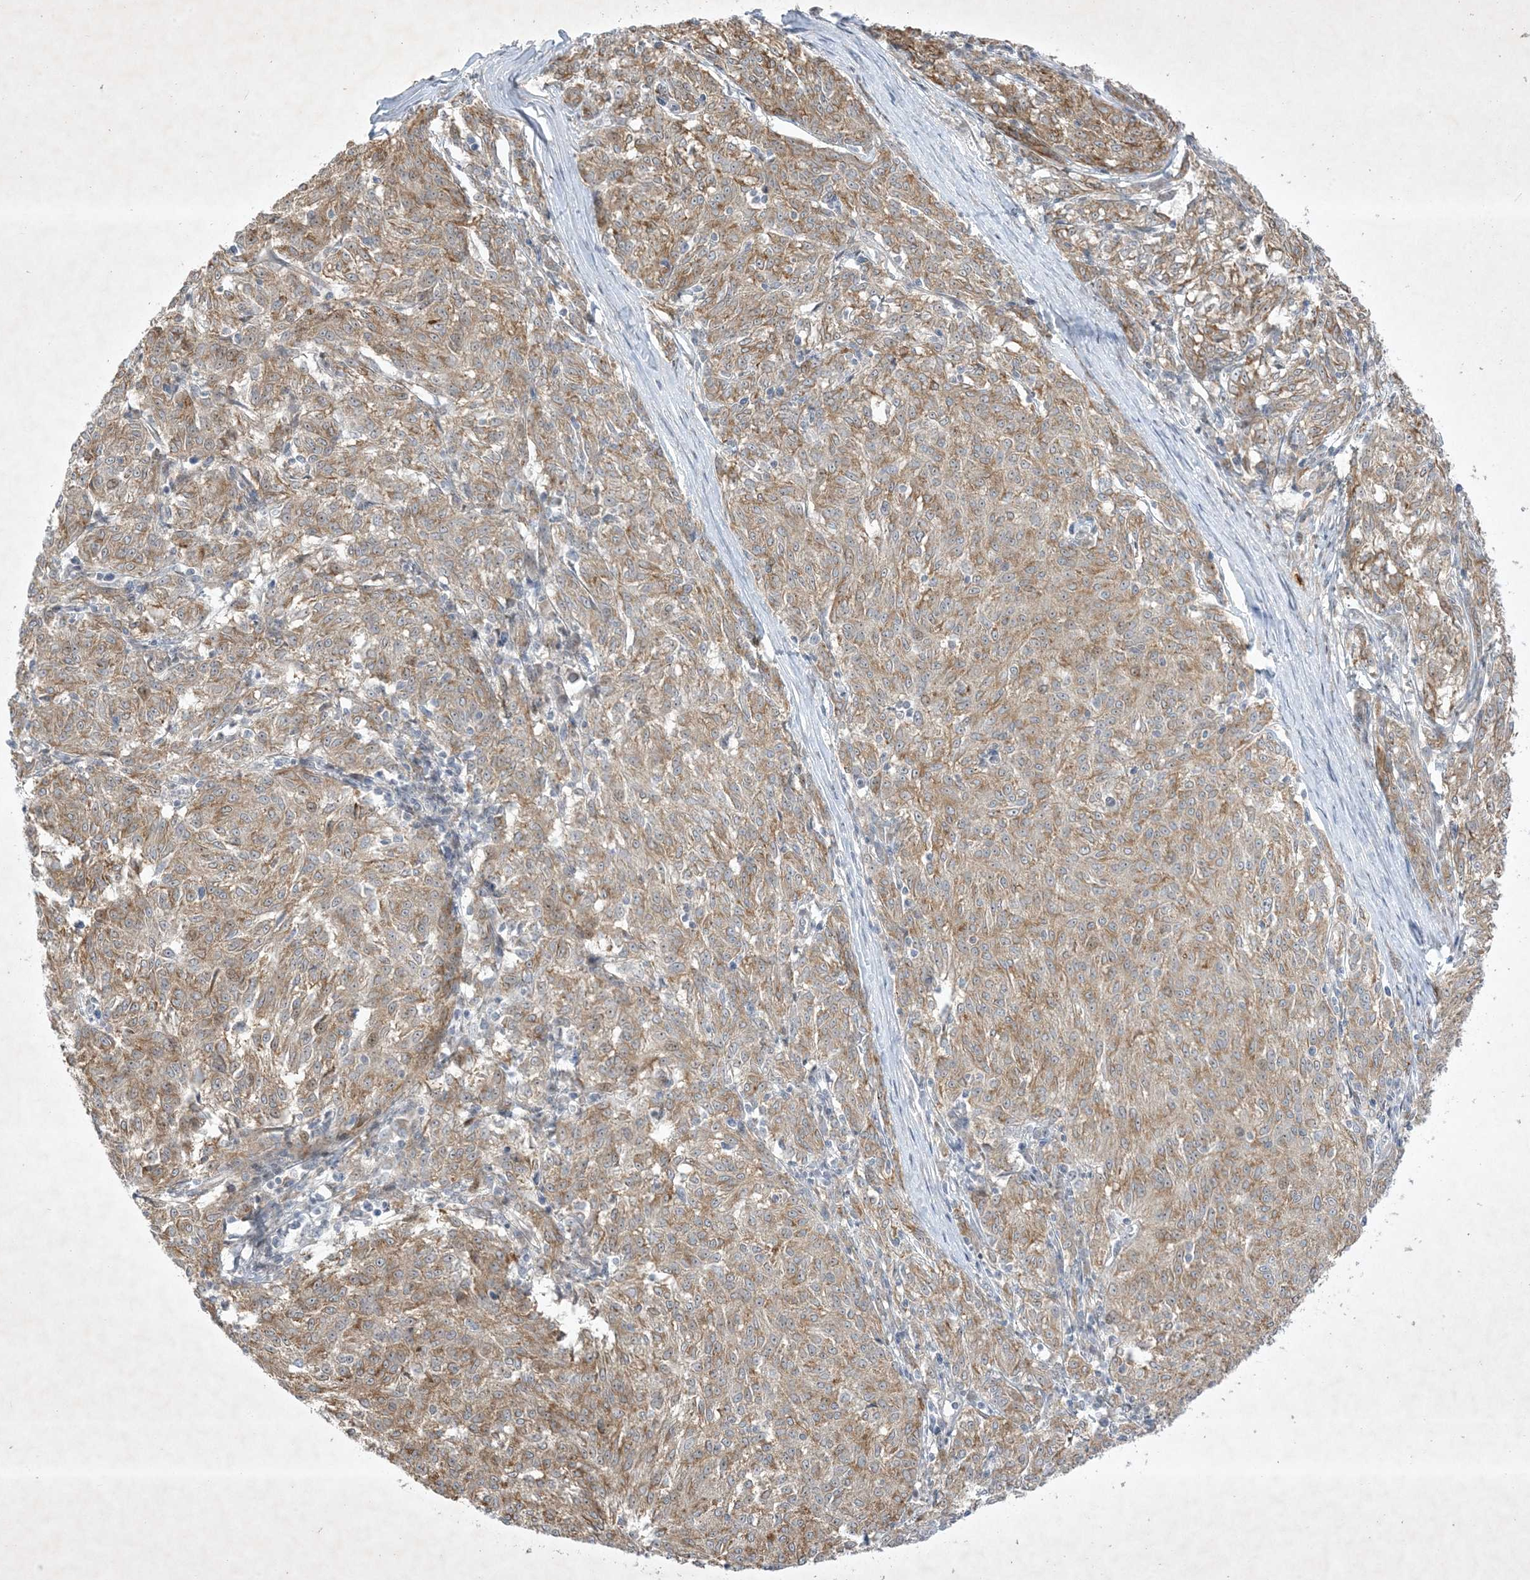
{"staining": {"intensity": "moderate", "quantity": ">75%", "location": "cytoplasmic/membranous"}, "tissue": "melanoma", "cell_type": "Tumor cells", "image_type": "cancer", "snomed": [{"axis": "morphology", "description": "Malignant melanoma, NOS"}, {"axis": "topography", "description": "Skin"}], "caption": "Melanoma stained with DAB IHC shows medium levels of moderate cytoplasmic/membranous expression in about >75% of tumor cells.", "gene": "SOGA3", "patient": {"sex": "female", "age": 72}}